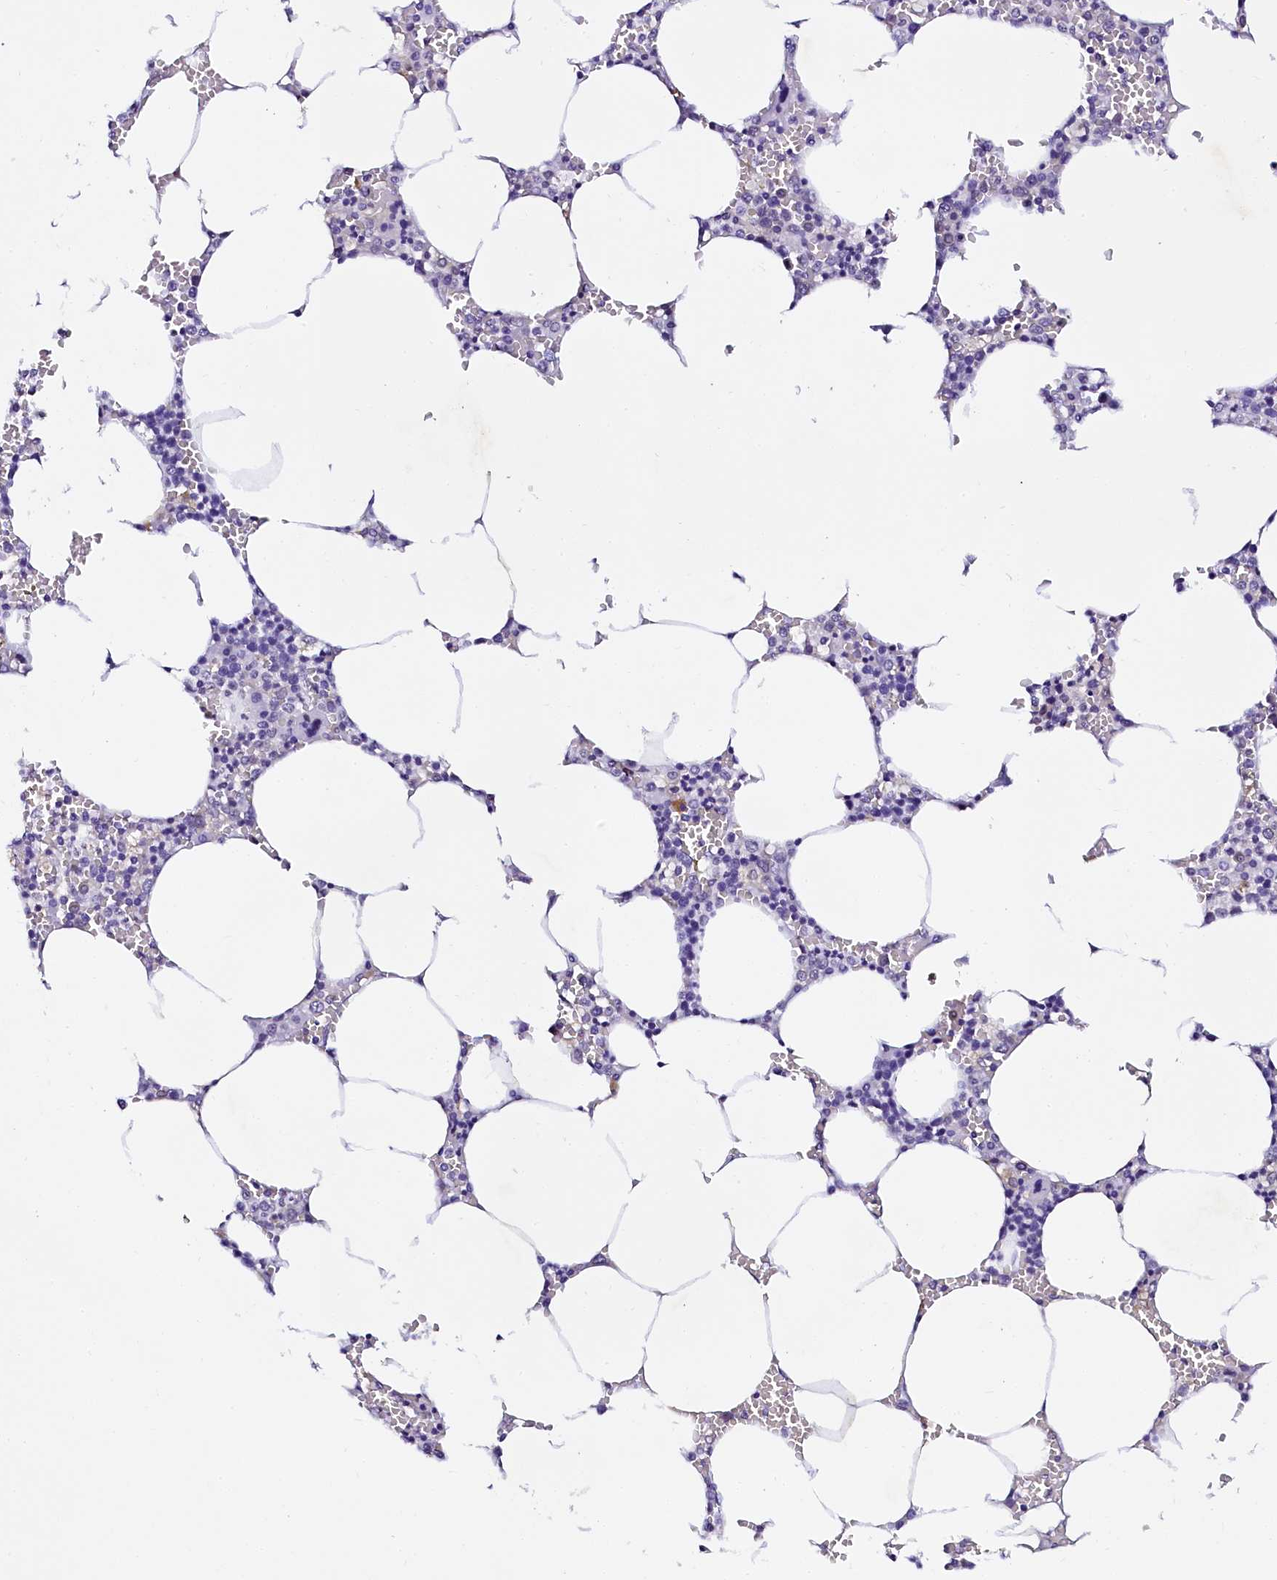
{"staining": {"intensity": "negative", "quantity": "none", "location": "none"}, "tissue": "bone marrow", "cell_type": "Hematopoietic cells", "image_type": "normal", "snomed": [{"axis": "morphology", "description": "Normal tissue, NOS"}, {"axis": "topography", "description": "Bone marrow"}], "caption": "DAB immunohistochemical staining of unremarkable human bone marrow demonstrates no significant expression in hematopoietic cells.", "gene": "SORD", "patient": {"sex": "male", "age": 70}}